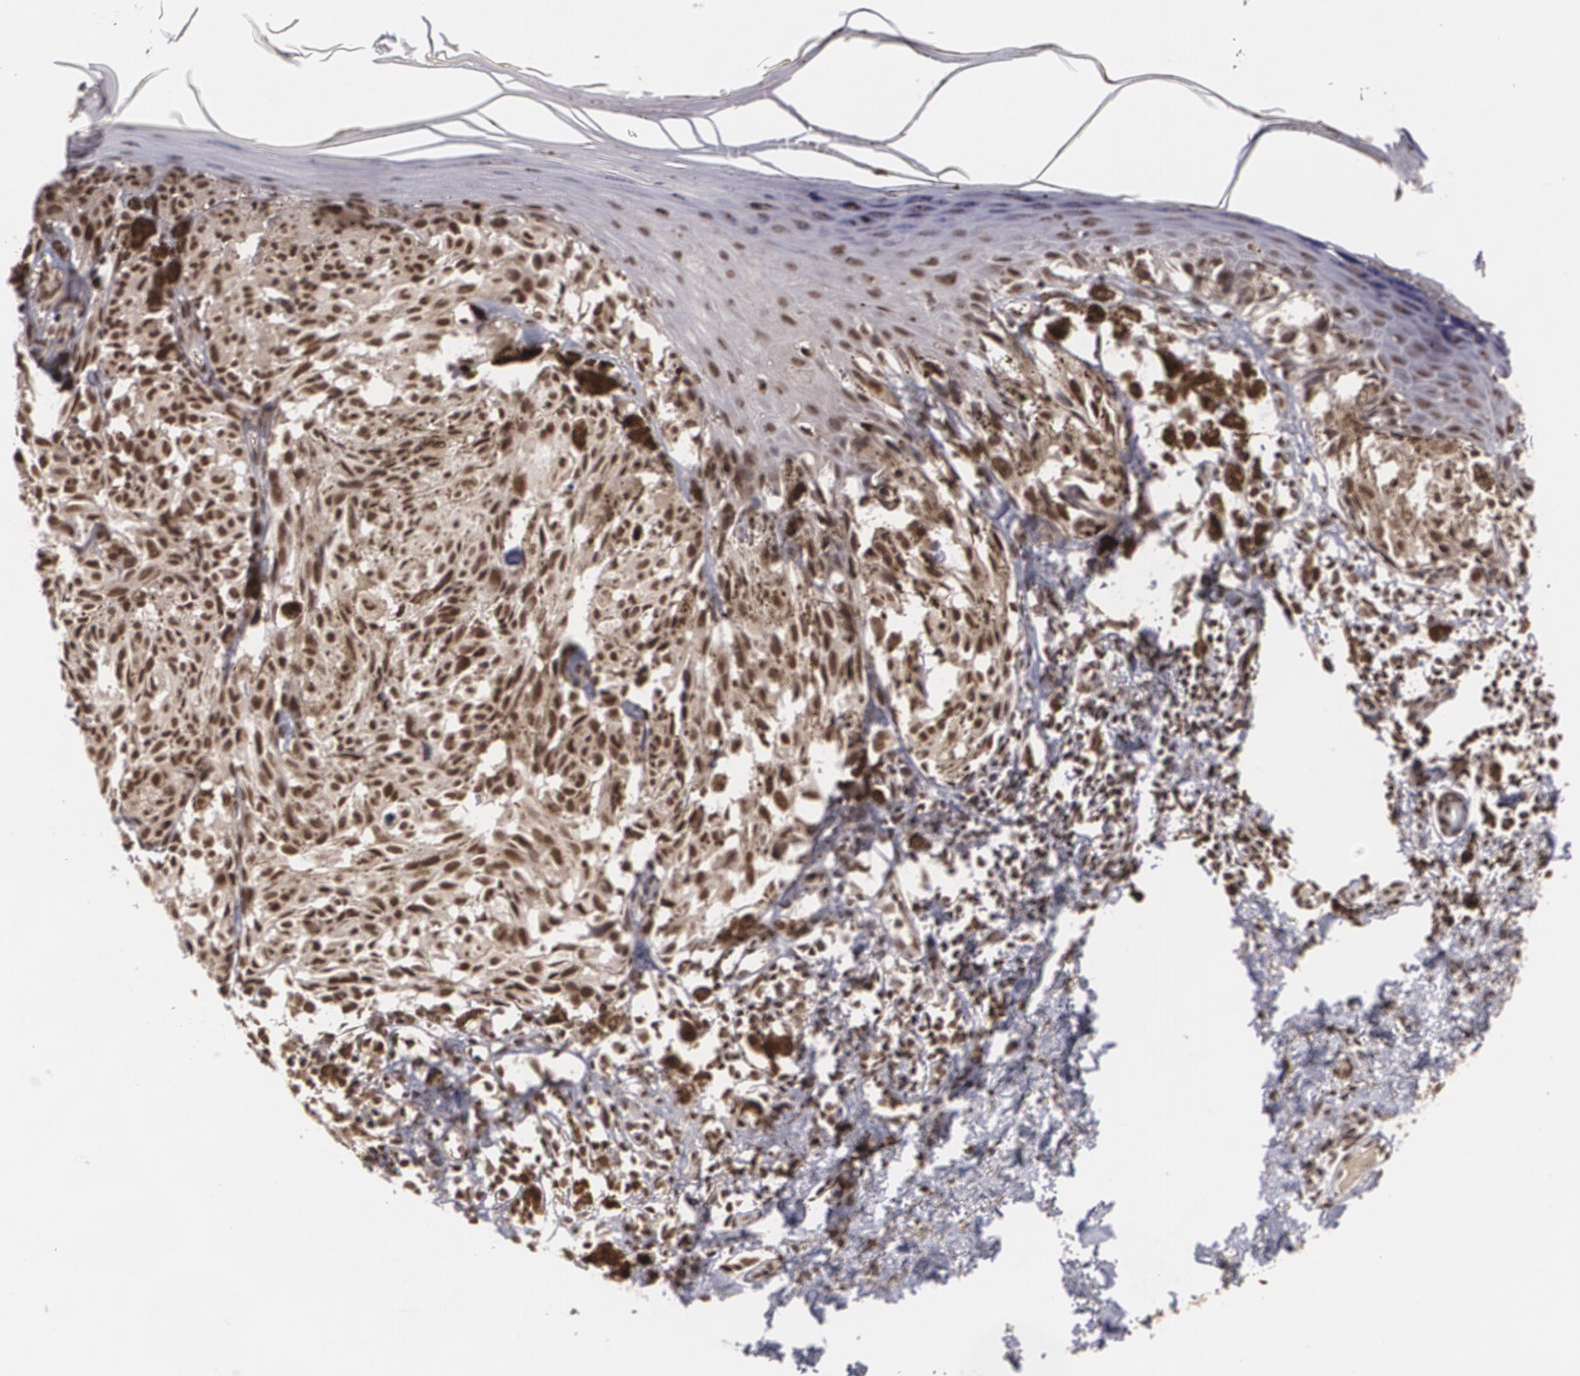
{"staining": {"intensity": "strong", "quantity": ">75%", "location": "nuclear"}, "tissue": "melanoma", "cell_type": "Tumor cells", "image_type": "cancer", "snomed": [{"axis": "morphology", "description": "Malignant melanoma, NOS"}, {"axis": "topography", "description": "Skin"}], "caption": "Approximately >75% of tumor cells in melanoma exhibit strong nuclear protein positivity as visualized by brown immunohistochemical staining.", "gene": "RXRB", "patient": {"sex": "female", "age": 72}}